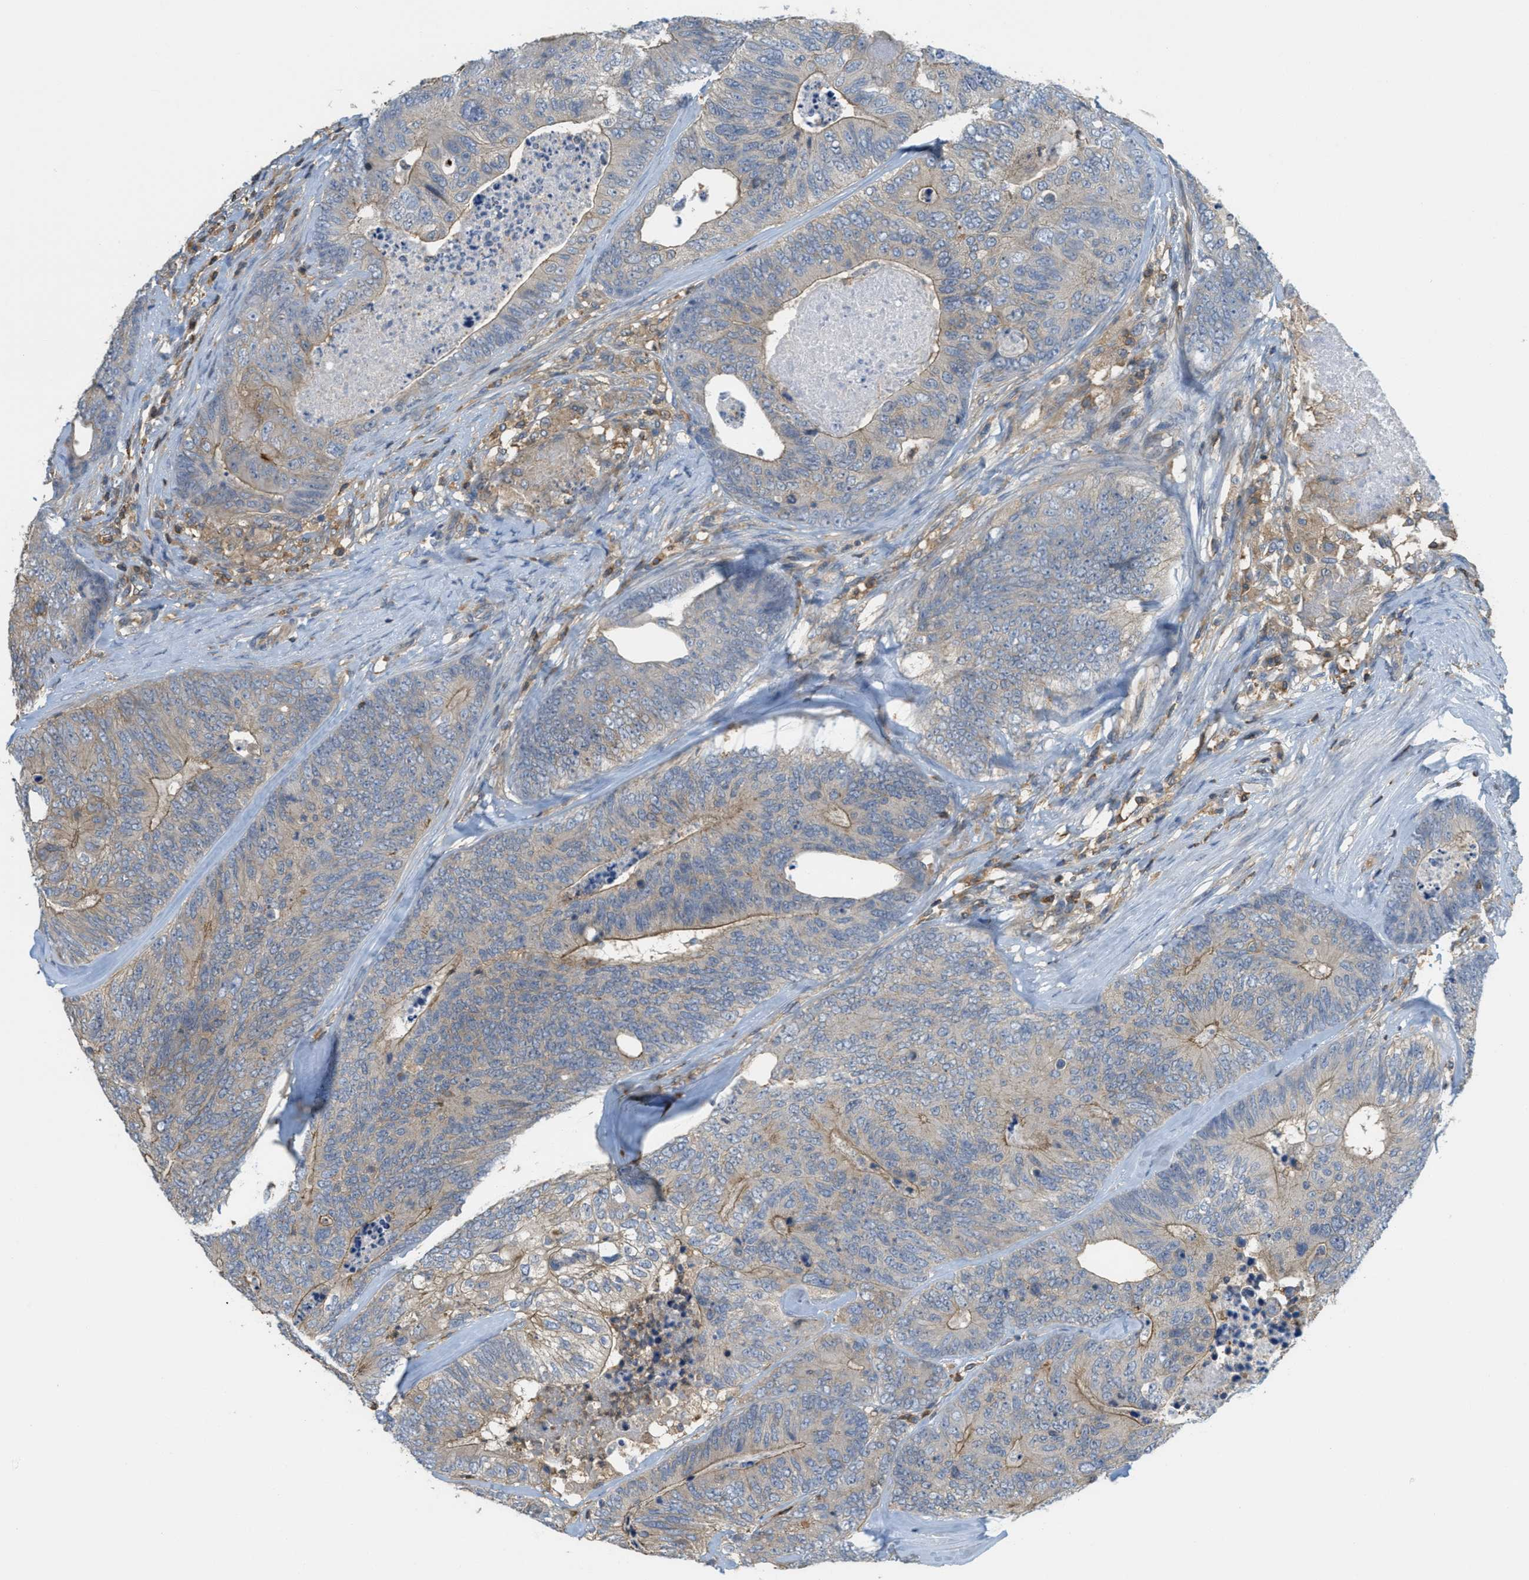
{"staining": {"intensity": "weak", "quantity": "25%-75%", "location": "cytoplasmic/membranous"}, "tissue": "colorectal cancer", "cell_type": "Tumor cells", "image_type": "cancer", "snomed": [{"axis": "morphology", "description": "Adenocarcinoma, NOS"}, {"axis": "topography", "description": "Colon"}], "caption": "Immunohistochemical staining of colorectal cancer (adenocarcinoma) reveals weak cytoplasmic/membranous protein expression in approximately 25%-75% of tumor cells.", "gene": "GRIK2", "patient": {"sex": "female", "age": 67}}